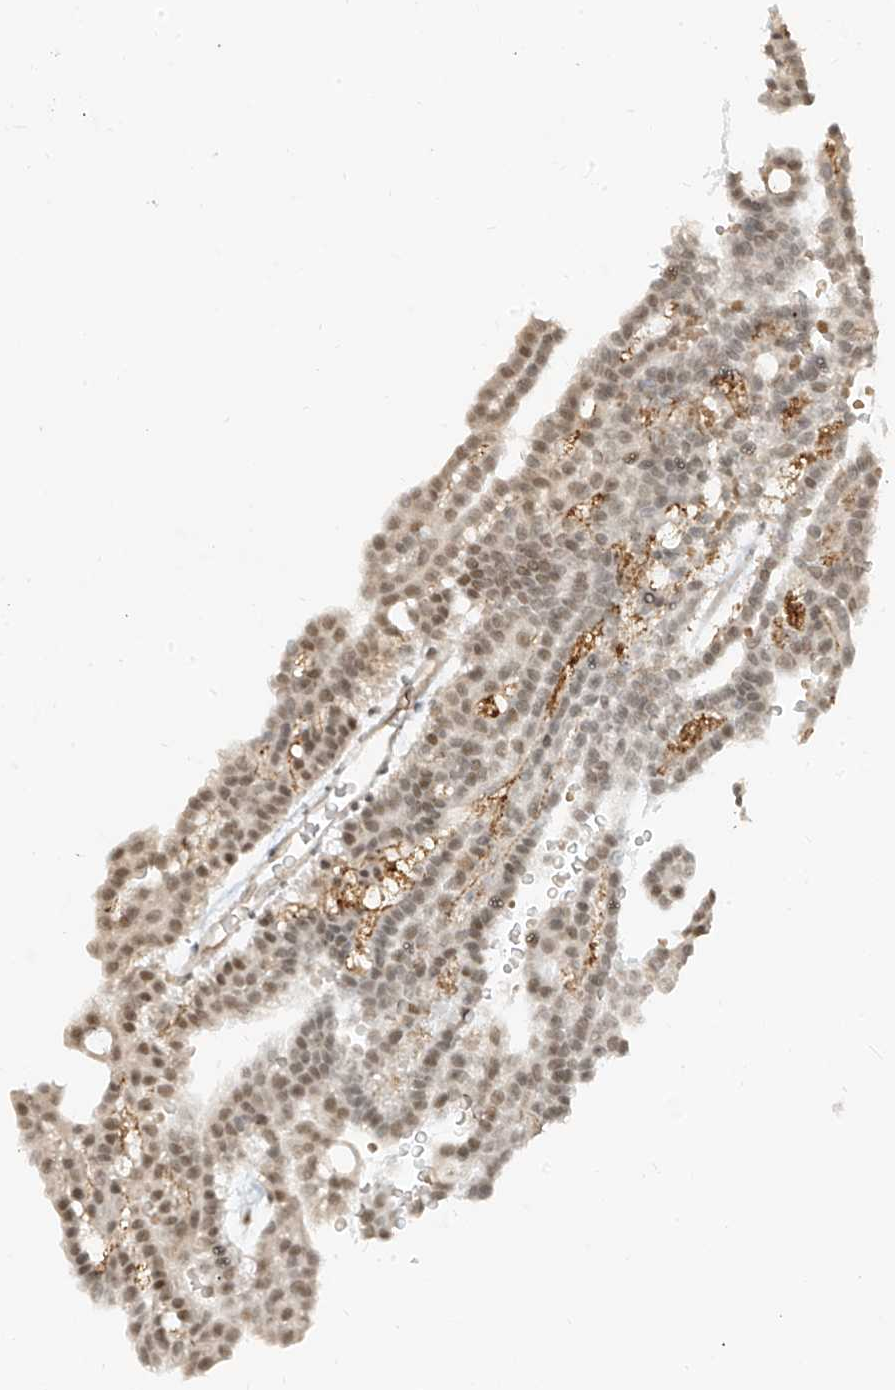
{"staining": {"intensity": "moderate", "quantity": "<25%", "location": "nuclear"}, "tissue": "renal cancer", "cell_type": "Tumor cells", "image_type": "cancer", "snomed": [{"axis": "morphology", "description": "Adenocarcinoma, NOS"}, {"axis": "topography", "description": "Kidney"}], "caption": "A histopathology image of renal adenocarcinoma stained for a protein displays moderate nuclear brown staining in tumor cells.", "gene": "ZMYM2", "patient": {"sex": "male", "age": 63}}